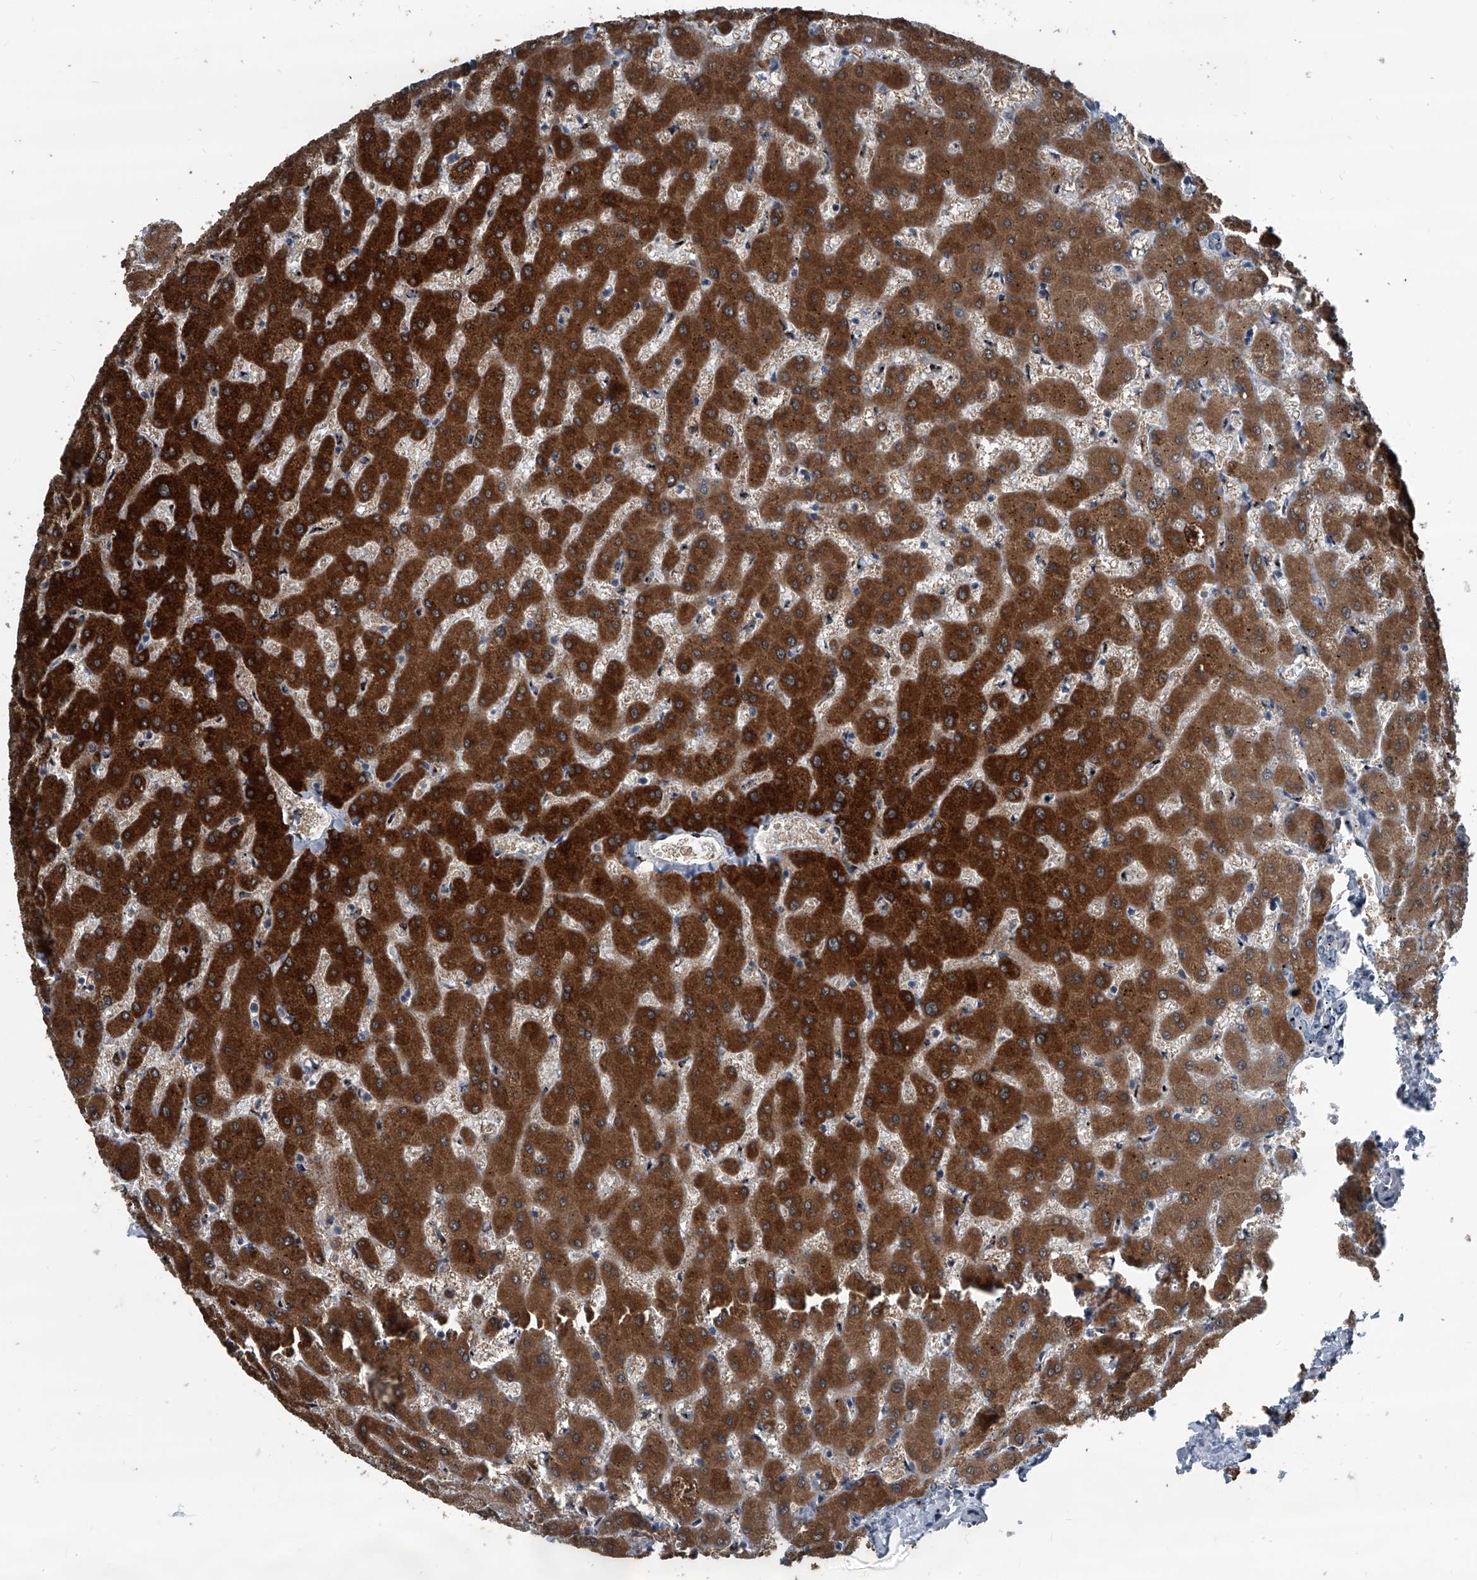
{"staining": {"intensity": "negative", "quantity": "none", "location": "none"}, "tissue": "liver", "cell_type": "Cholangiocytes", "image_type": "normal", "snomed": [{"axis": "morphology", "description": "Normal tissue, NOS"}, {"axis": "topography", "description": "Liver"}], "caption": "An image of liver stained for a protein reveals no brown staining in cholangiocytes.", "gene": "MEN1", "patient": {"sex": "female", "age": 63}}